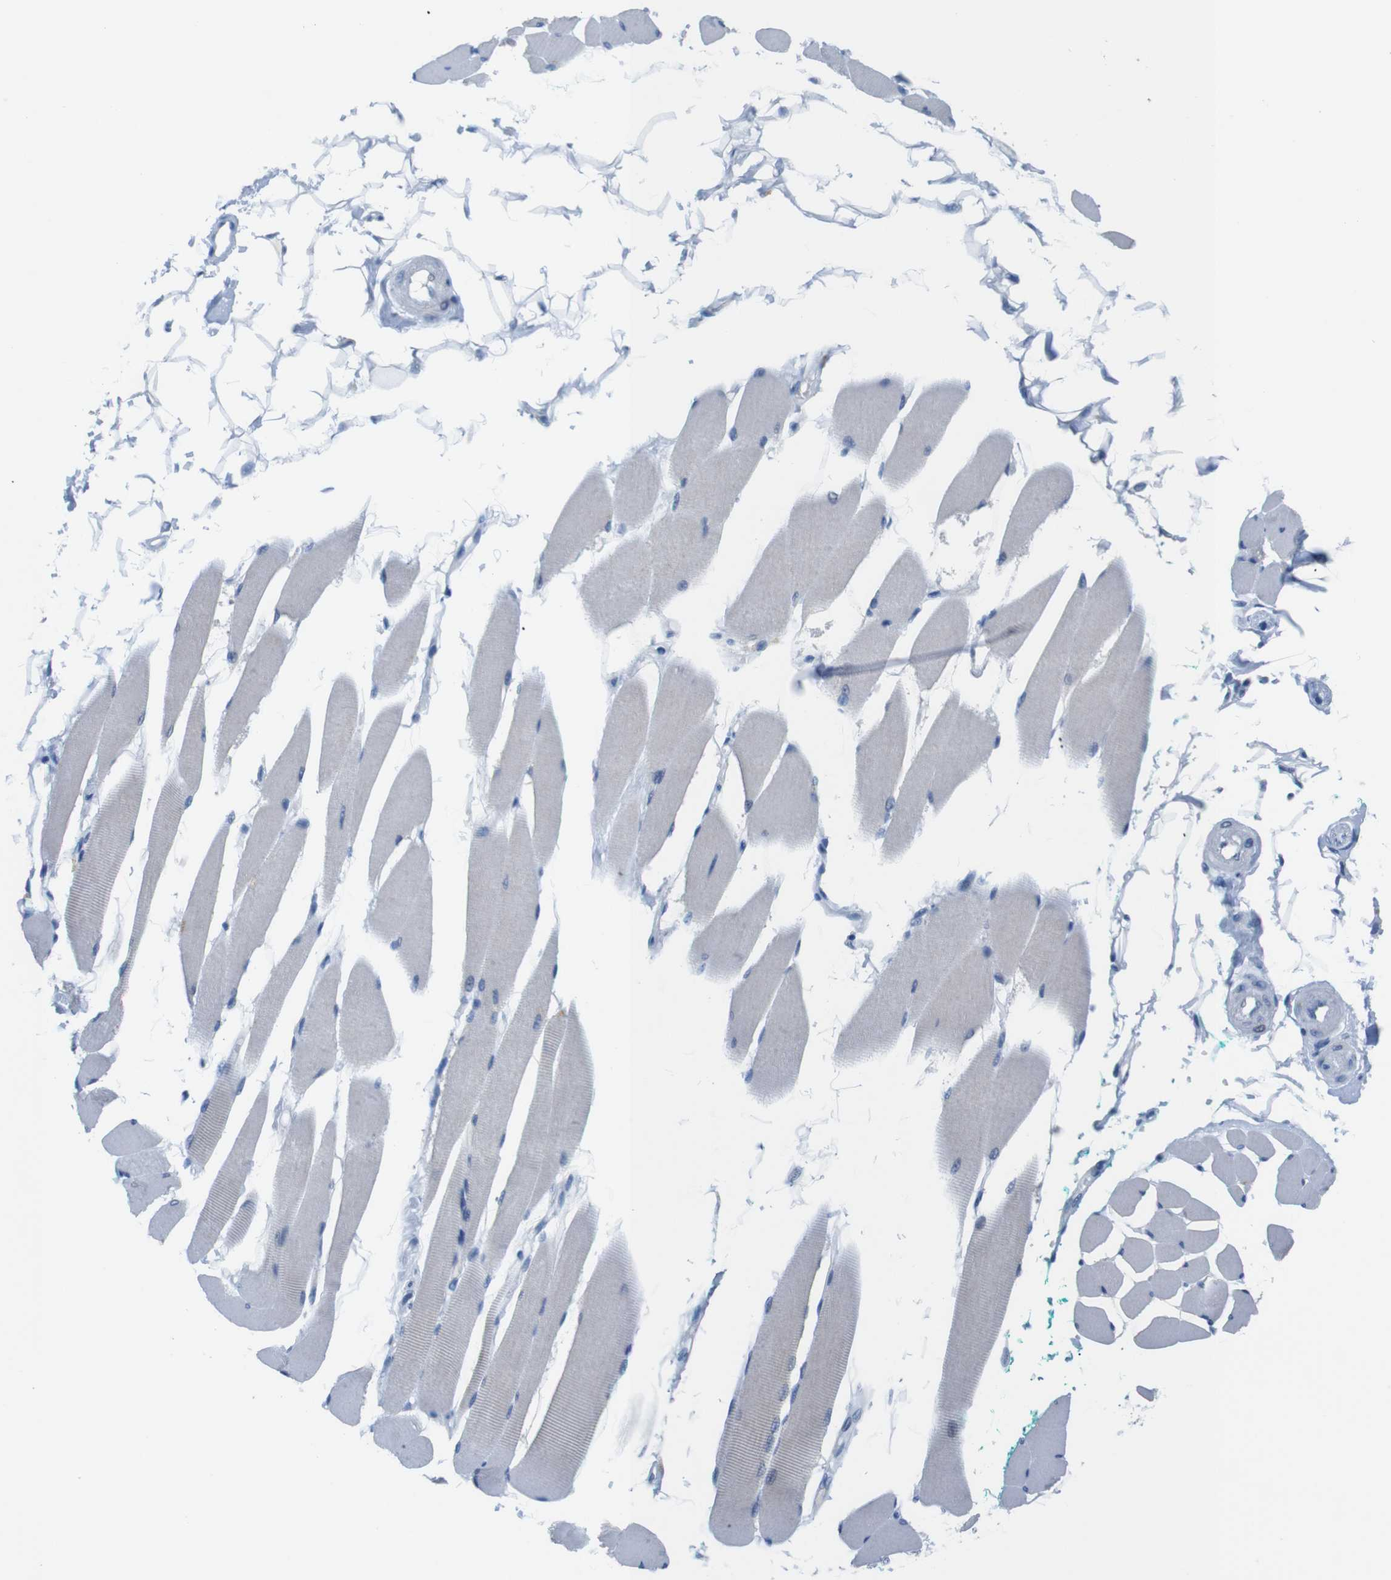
{"staining": {"intensity": "moderate", "quantity": "<25%", "location": "cytoplasmic/membranous"}, "tissue": "skeletal muscle", "cell_type": "Myocytes", "image_type": "normal", "snomed": [{"axis": "morphology", "description": "Normal tissue, NOS"}, {"axis": "topography", "description": "Skeletal muscle"}, {"axis": "topography", "description": "Oral tissue"}, {"axis": "topography", "description": "Peripheral nerve tissue"}], "caption": "Myocytes demonstrate low levels of moderate cytoplasmic/membranous expression in about <25% of cells in unremarkable human skeletal muscle. The protein of interest is stained brown, and the nuclei are stained in blue (DAB IHC with brightfield microscopy, high magnification).", "gene": "GOLGA2", "patient": {"sex": "female", "age": 84}}